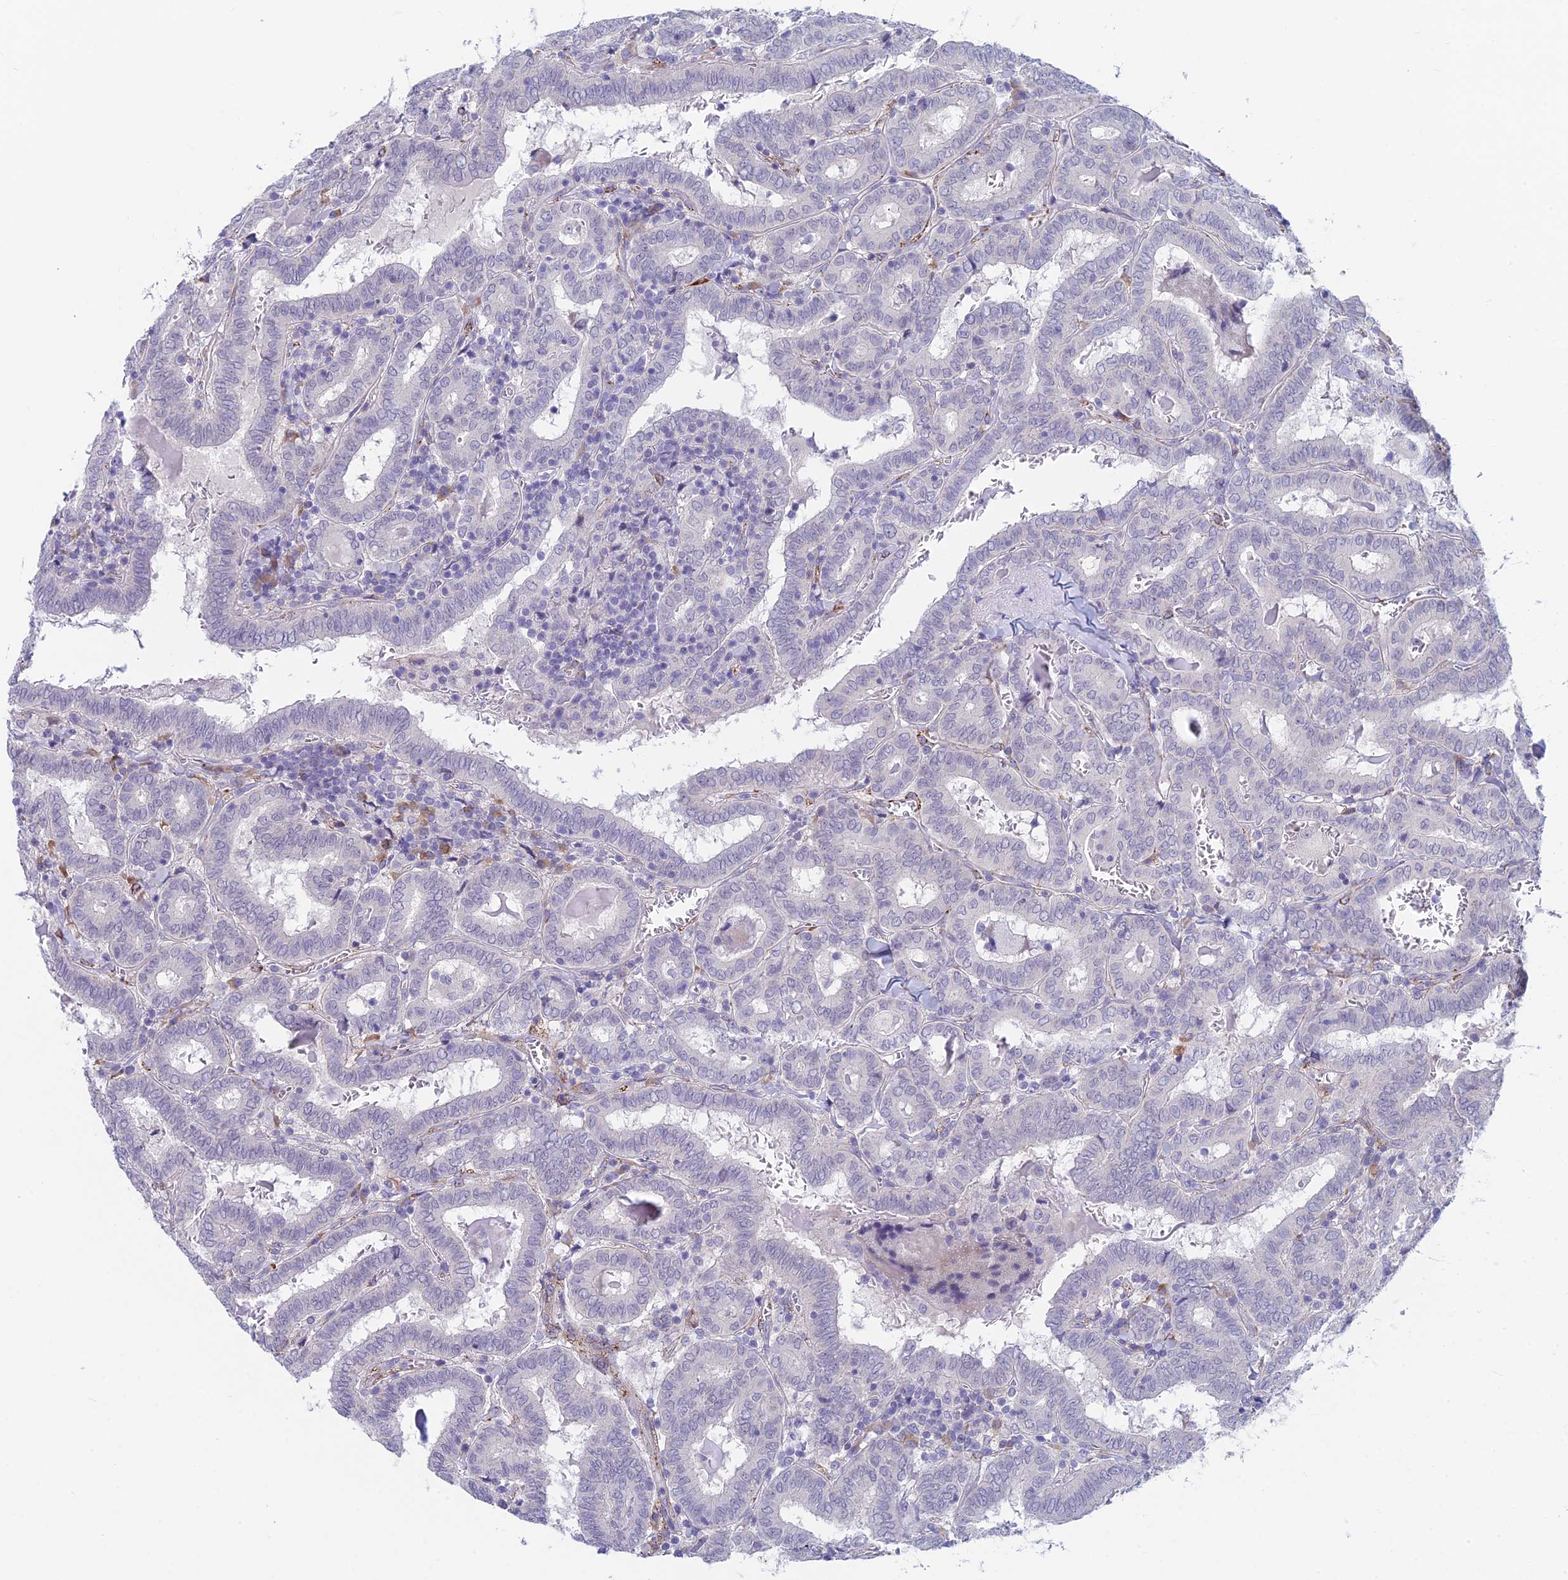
{"staining": {"intensity": "negative", "quantity": "none", "location": "none"}, "tissue": "thyroid cancer", "cell_type": "Tumor cells", "image_type": "cancer", "snomed": [{"axis": "morphology", "description": "Papillary adenocarcinoma, NOS"}, {"axis": "topography", "description": "Thyroid gland"}], "caption": "This is a image of immunohistochemistry staining of thyroid cancer (papillary adenocarcinoma), which shows no staining in tumor cells.", "gene": "PPP1R26", "patient": {"sex": "female", "age": 72}}